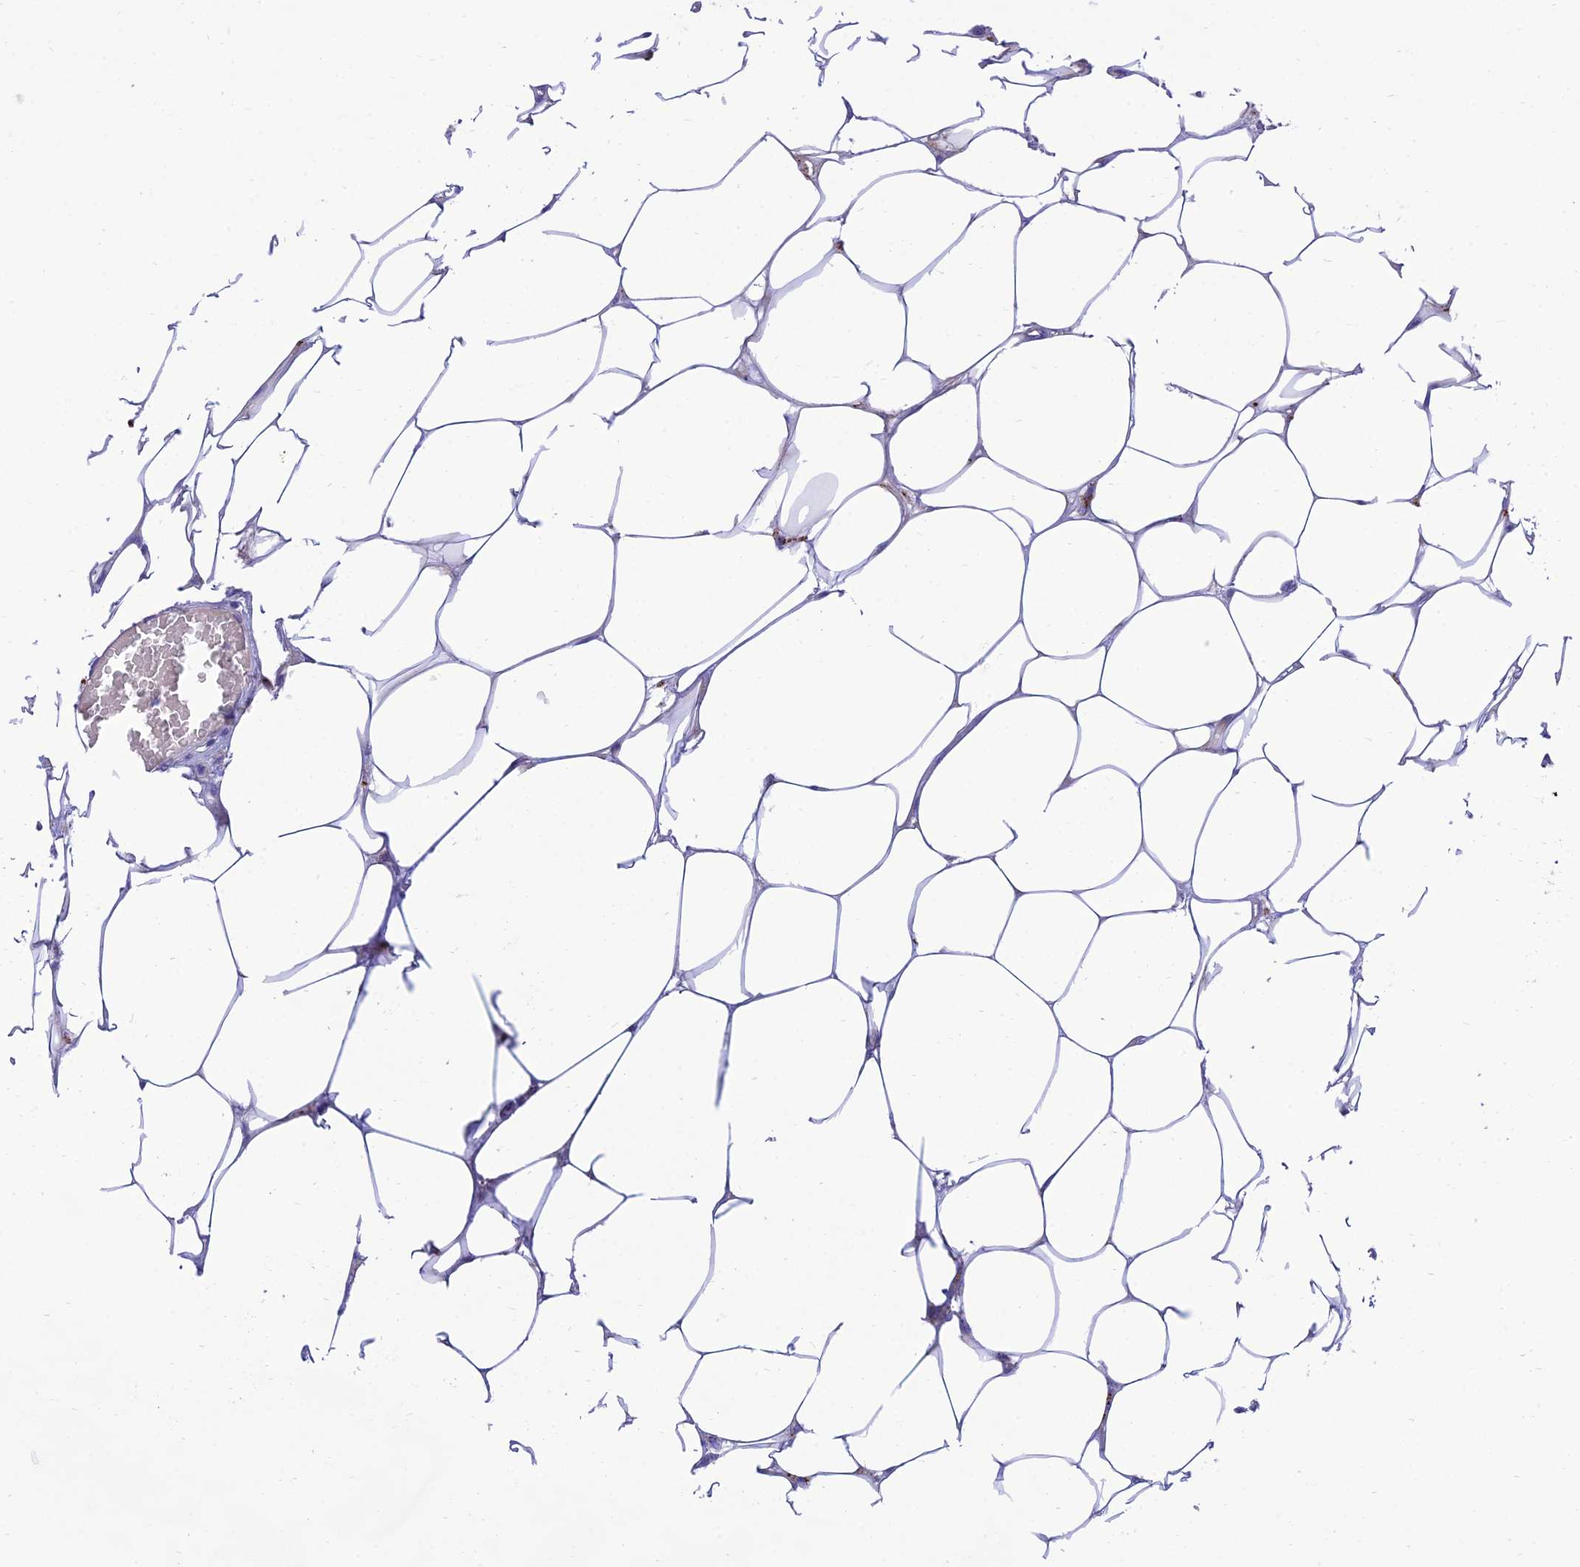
{"staining": {"intensity": "negative", "quantity": "none", "location": "none"}, "tissue": "breast cancer", "cell_type": "Tumor cells", "image_type": "cancer", "snomed": [{"axis": "morphology", "description": "Duct carcinoma"}, {"axis": "topography", "description": "Breast"}], "caption": "Immunohistochemical staining of breast cancer (invasive ductal carcinoma) reveals no significant positivity in tumor cells.", "gene": "CCDC157", "patient": {"sex": "female", "age": 75}}